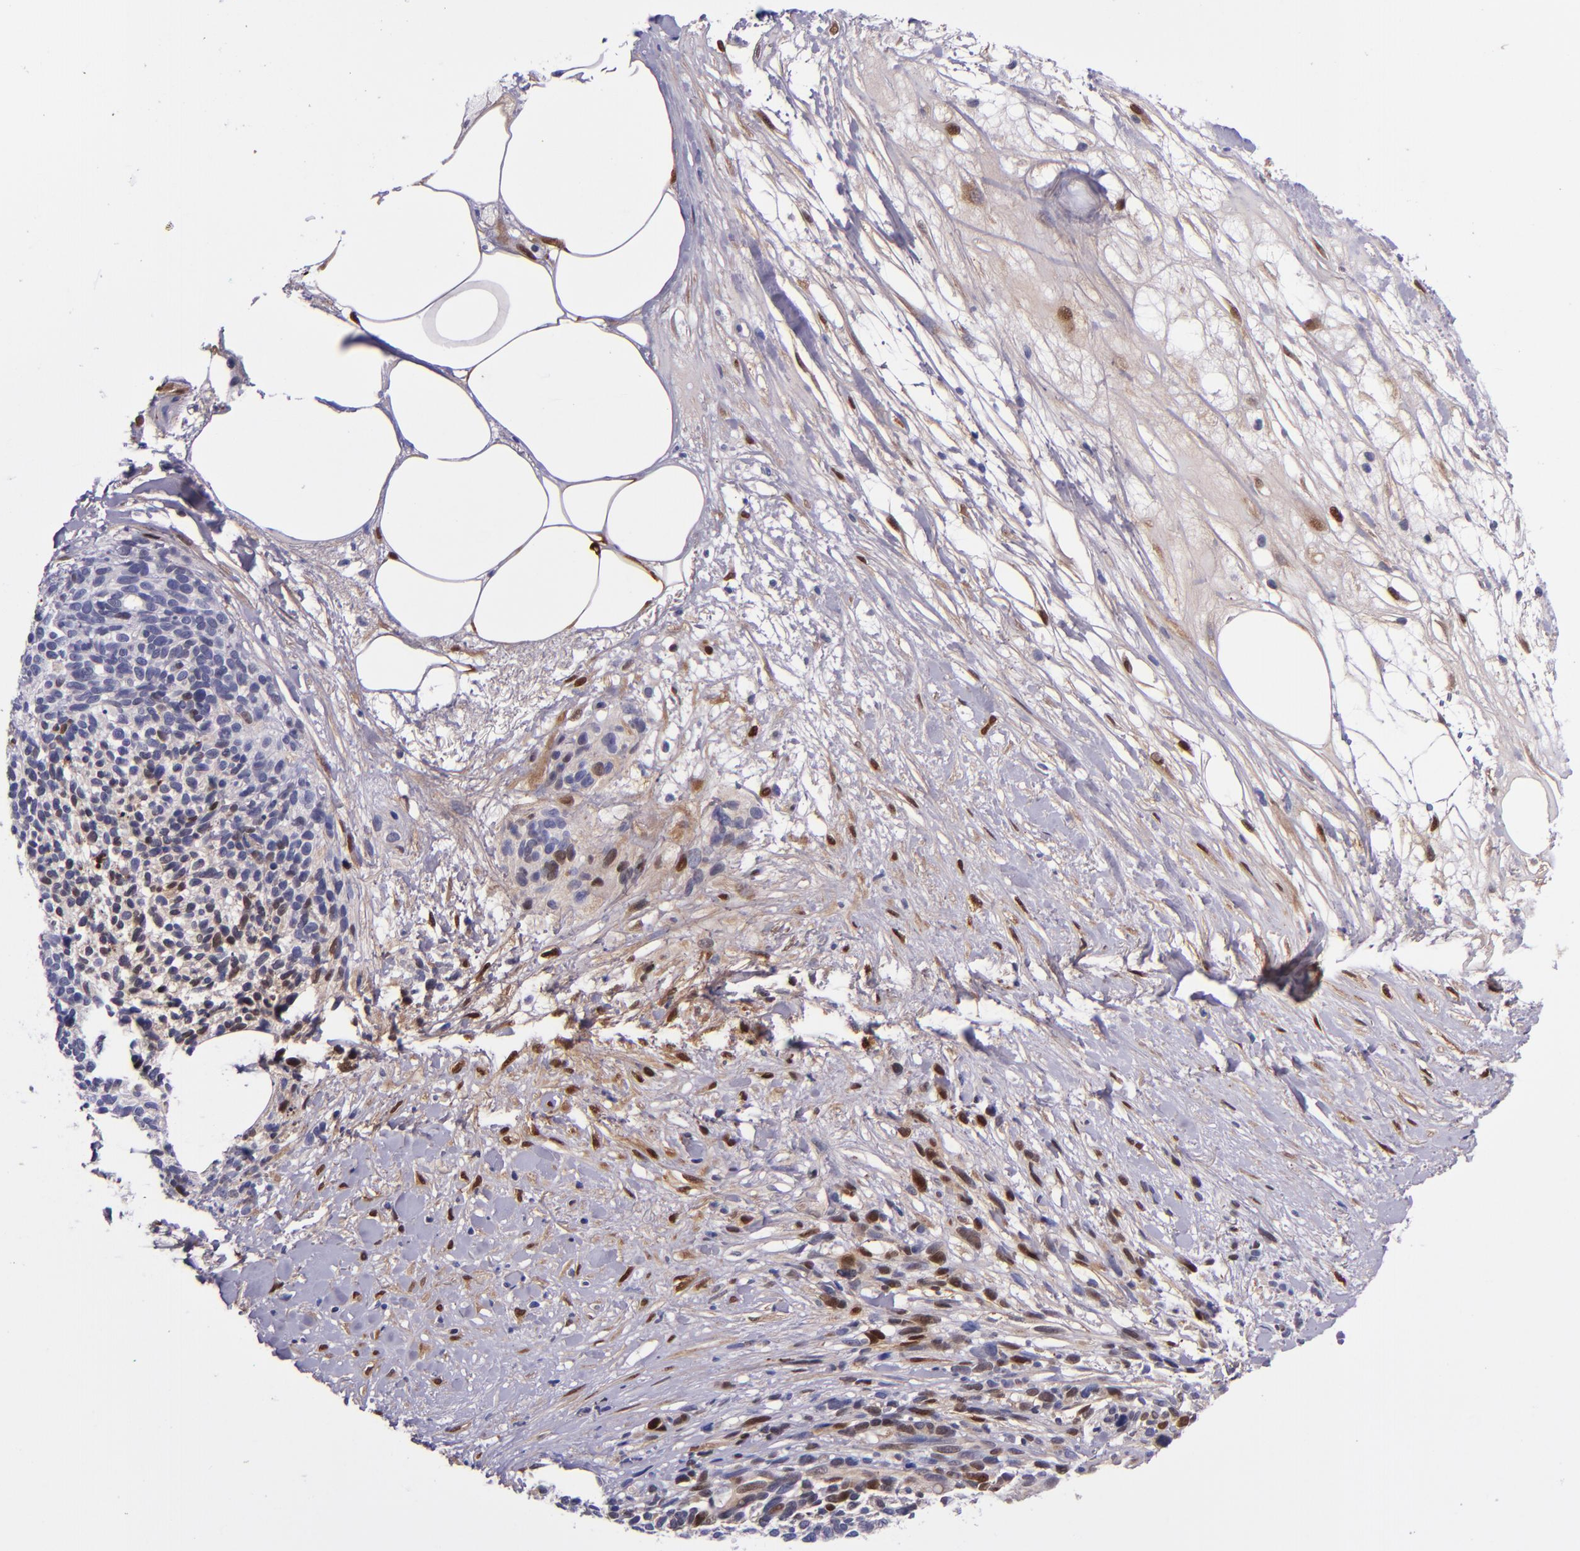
{"staining": {"intensity": "strong", "quantity": "25%-75%", "location": "cytoplasmic/membranous,nuclear"}, "tissue": "melanoma", "cell_type": "Tumor cells", "image_type": "cancer", "snomed": [{"axis": "morphology", "description": "Malignant melanoma, NOS"}, {"axis": "topography", "description": "Skin"}], "caption": "DAB (3,3'-diaminobenzidine) immunohistochemical staining of human melanoma exhibits strong cytoplasmic/membranous and nuclear protein expression in approximately 25%-75% of tumor cells. The protein of interest is stained brown, and the nuclei are stained in blue (DAB IHC with brightfield microscopy, high magnification).", "gene": "LGALS1", "patient": {"sex": "female", "age": 85}}